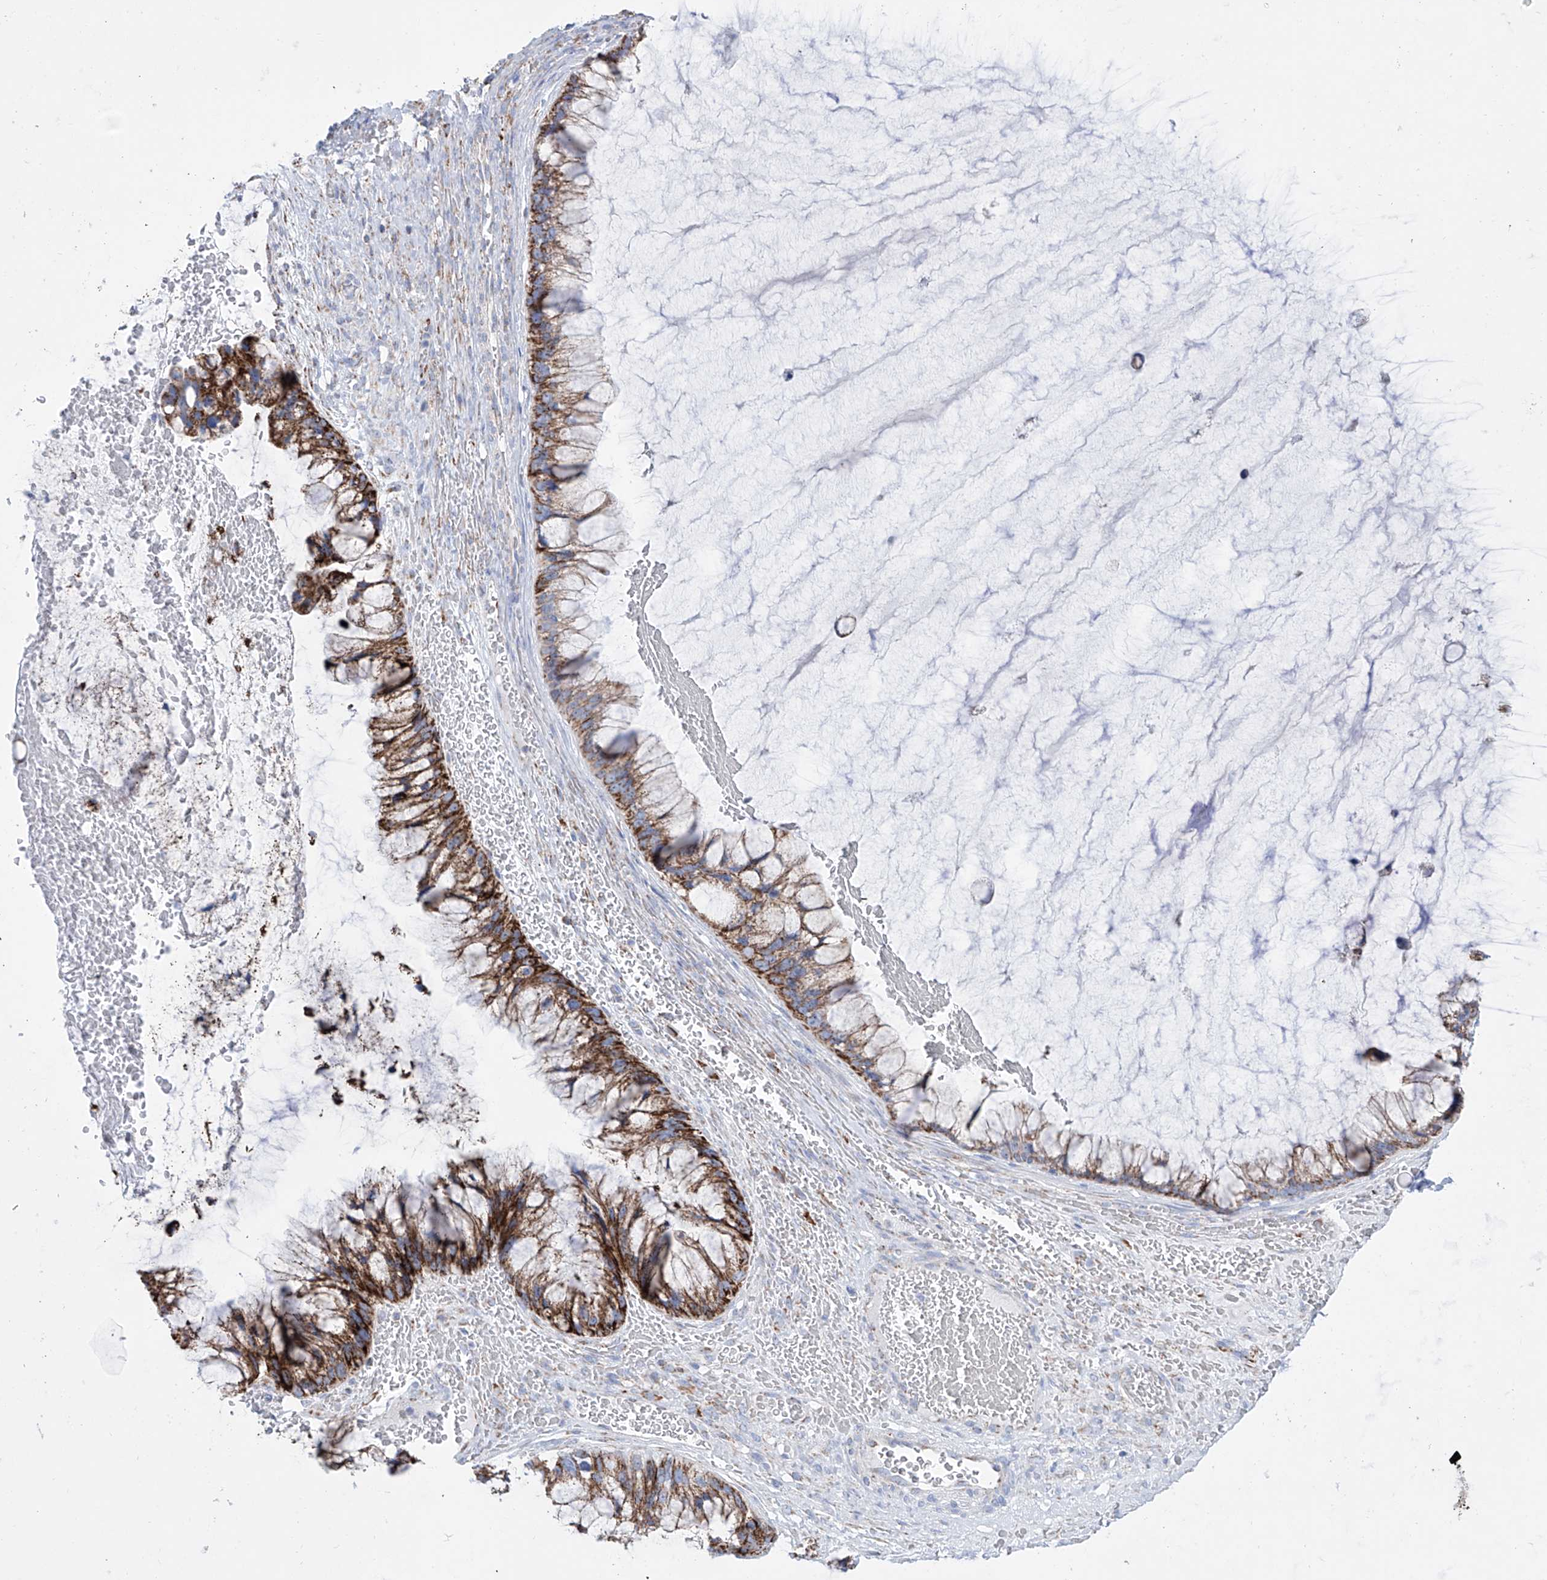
{"staining": {"intensity": "strong", "quantity": ">75%", "location": "cytoplasmic/membranous"}, "tissue": "ovarian cancer", "cell_type": "Tumor cells", "image_type": "cancer", "snomed": [{"axis": "morphology", "description": "Cystadenocarcinoma, mucinous, NOS"}, {"axis": "topography", "description": "Ovary"}], "caption": "Mucinous cystadenocarcinoma (ovarian) stained with a brown dye exhibits strong cytoplasmic/membranous positive positivity in approximately >75% of tumor cells.", "gene": "ALDH6A1", "patient": {"sex": "female", "age": 37}}